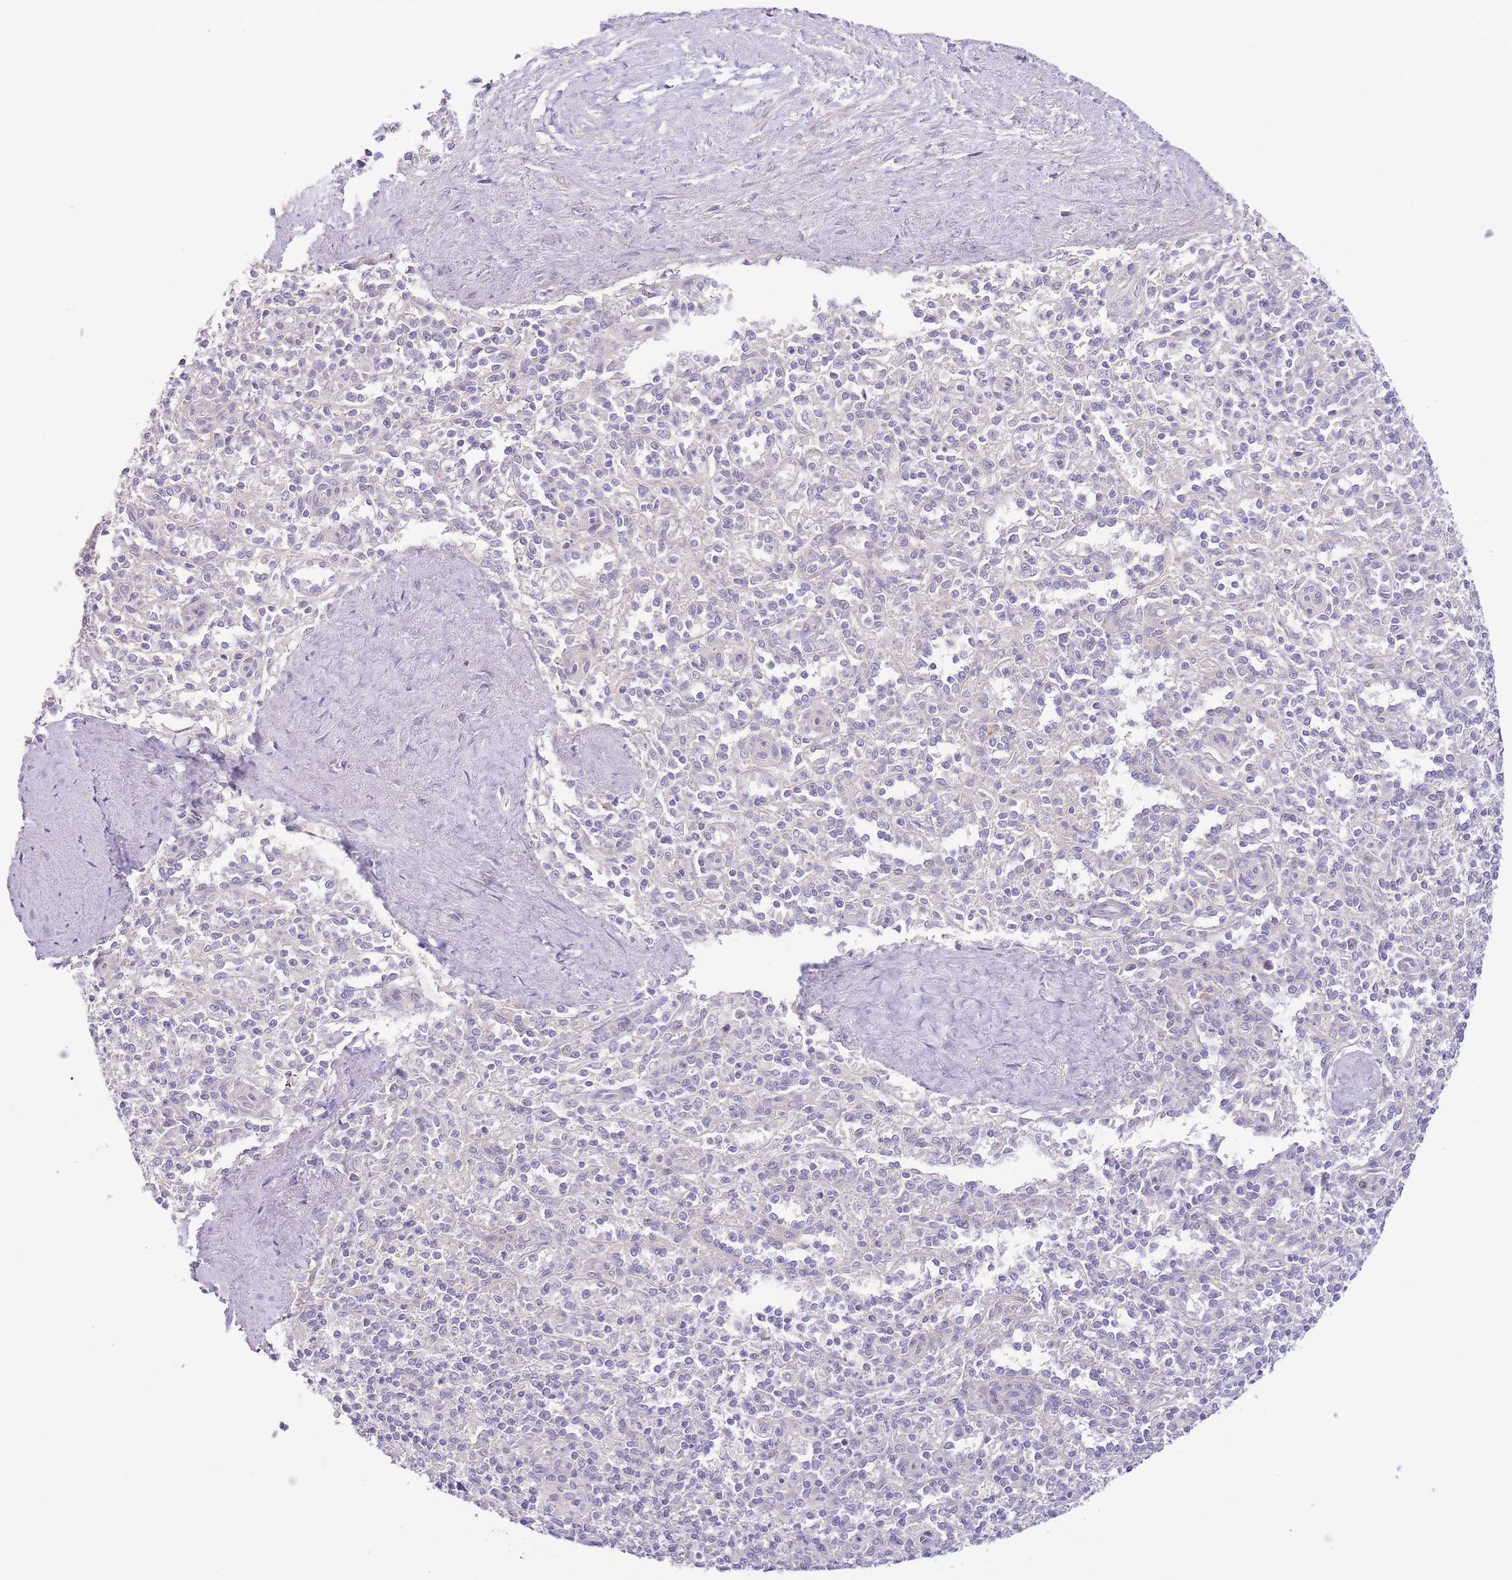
{"staining": {"intensity": "negative", "quantity": "none", "location": "none"}, "tissue": "spleen", "cell_type": "Cells in red pulp", "image_type": "normal", "snomed": [{"axis": "morphology", "description": "Normal tissue, NOS"}, {"axis": "topography", "description": "Spleen"}], "caption": "IHC photomicrograph of unremarkable spleen stained for a protein (brown), which exhibits no staining in cells in red pulp.", "gene": "C9orf152", "patient": {"sex": "female", "age": 70}}